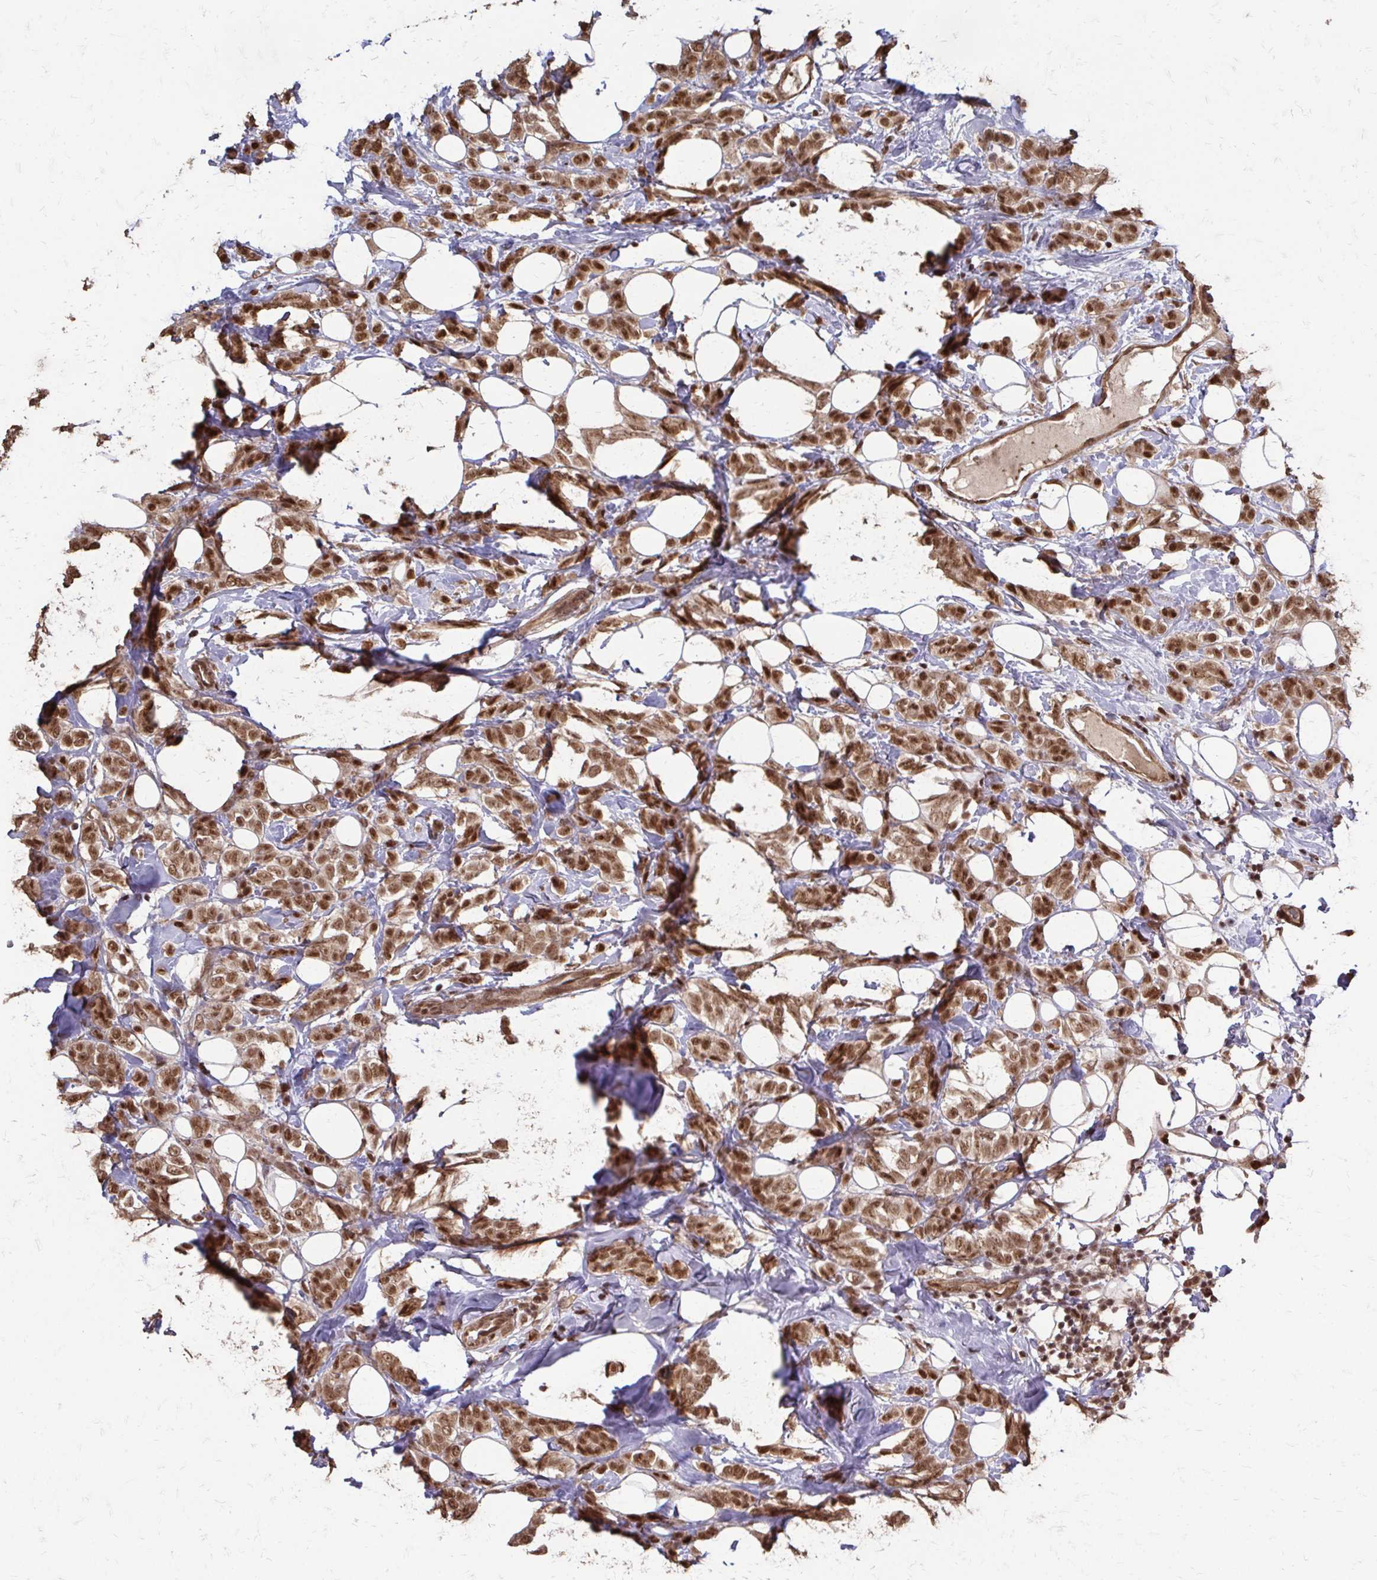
{"staining": {"intensity": "moderate", "quantity": ">75%", "location": "nuclear"}, "tissue": "breast cancer", "cell_type": "Tumor cells", "image_type": "cancer", "snomed": [{"axis": "morphology", "description": "Lobular carcinoma"}, {"axis": "topography", "description": "Breast"}], "caption": "An immunohistochemistry photomicrograph of tumor tissue is shown. Protein staining in brown shows moderate nuclear positivity in breast lobular carcinoma within tumor cells.", "gene": "SS18", "patient": {"sex": "female", "age": 49}}